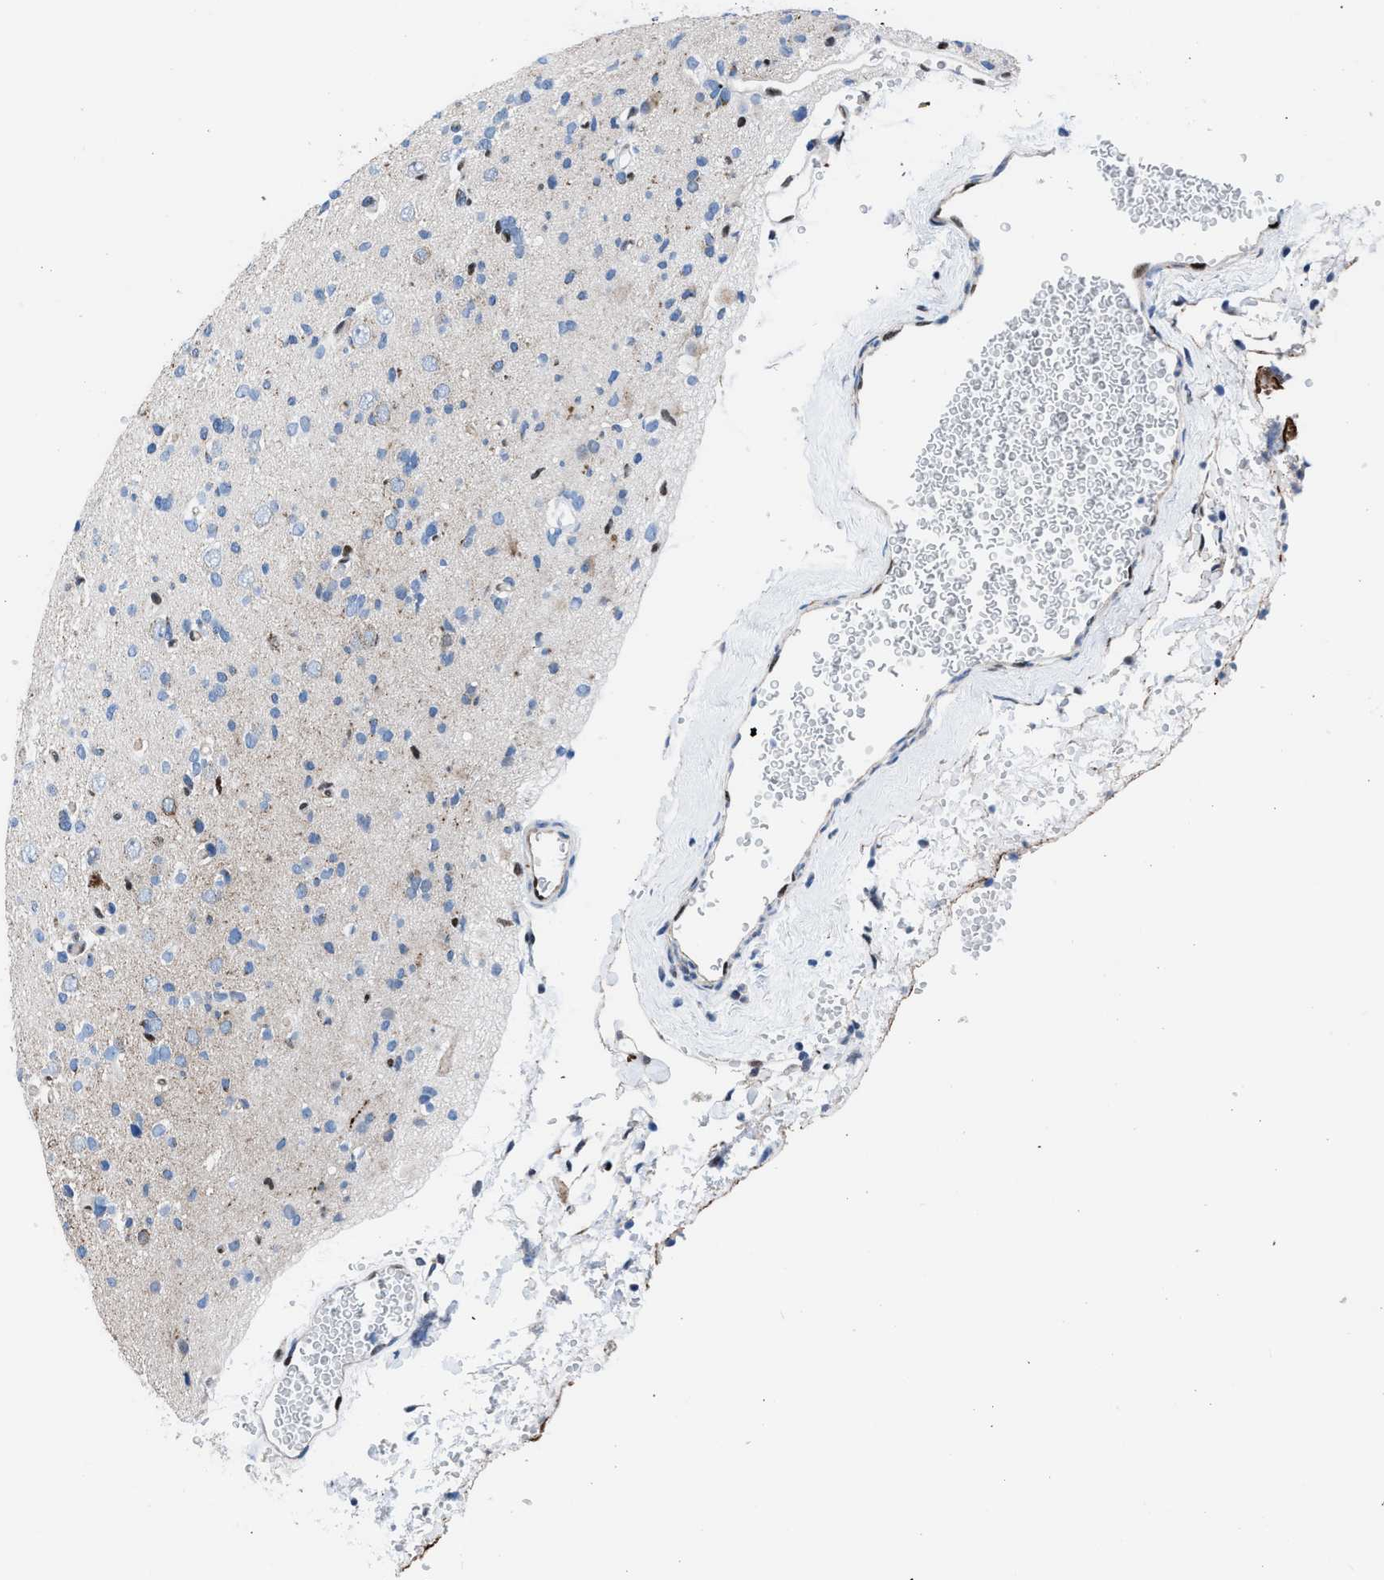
{"staining": {"intensity": "negative", "quantity": "none", "location": "none"}, "tissue": "glioma", "cell_type": "Tumor cells", "image_type": "cancer", "snomed": [{"axis": "morphology", "description": "Glioma, malignant, Low grade"}, {"axis": "topography", "description": "Brain"}], "caption": "Immunohistochemical staining of low-grade glioma (malignant) shows no significant positivity in tumor cells.", "gene": "LMO2", "patient": {"sex": "female", "age": 22}}